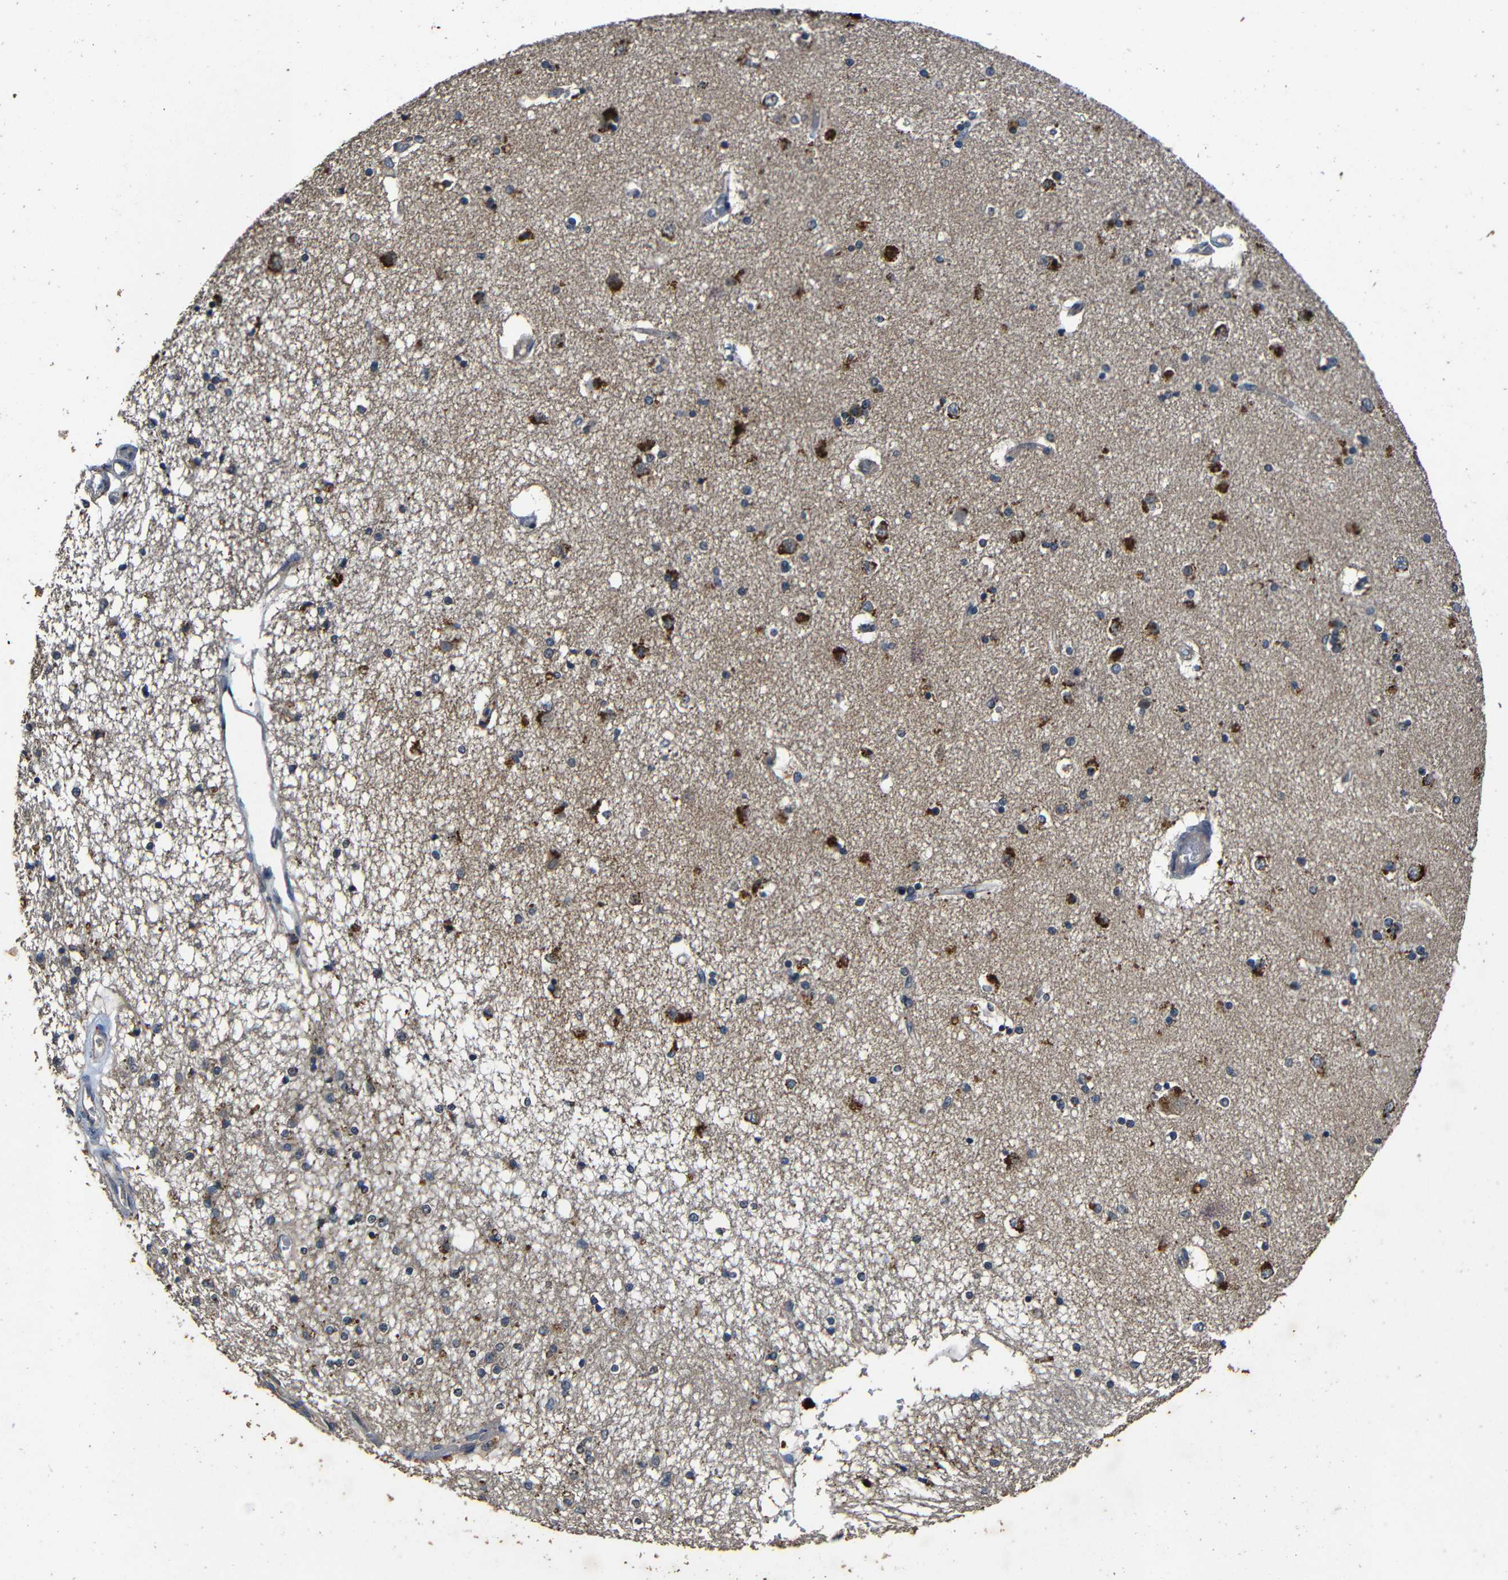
{"staining": {"intensity": "strong", "quantity": "<25%", "location": "cytoplasmic/membranous"}, "tissue": "caudate", "cell_type": "Glial cells", "image_type": "normal", "snomed": [{"axis": "morphology", "description": "Normal tissue, NOS"}, {"axis": "topography", "description": "Lateral ventricle wall"}], "caption": "The image displays a brown stain indicating the presence of a protein in the cytoplasmic/membranous of glial cells in caudate. (Stains: DAB in brown, nuclei in blue, Microscopy: brightfield microscopy at high magnification).", "gene": "C6orf89", "patient": {"sex": "female", "age": 54}}